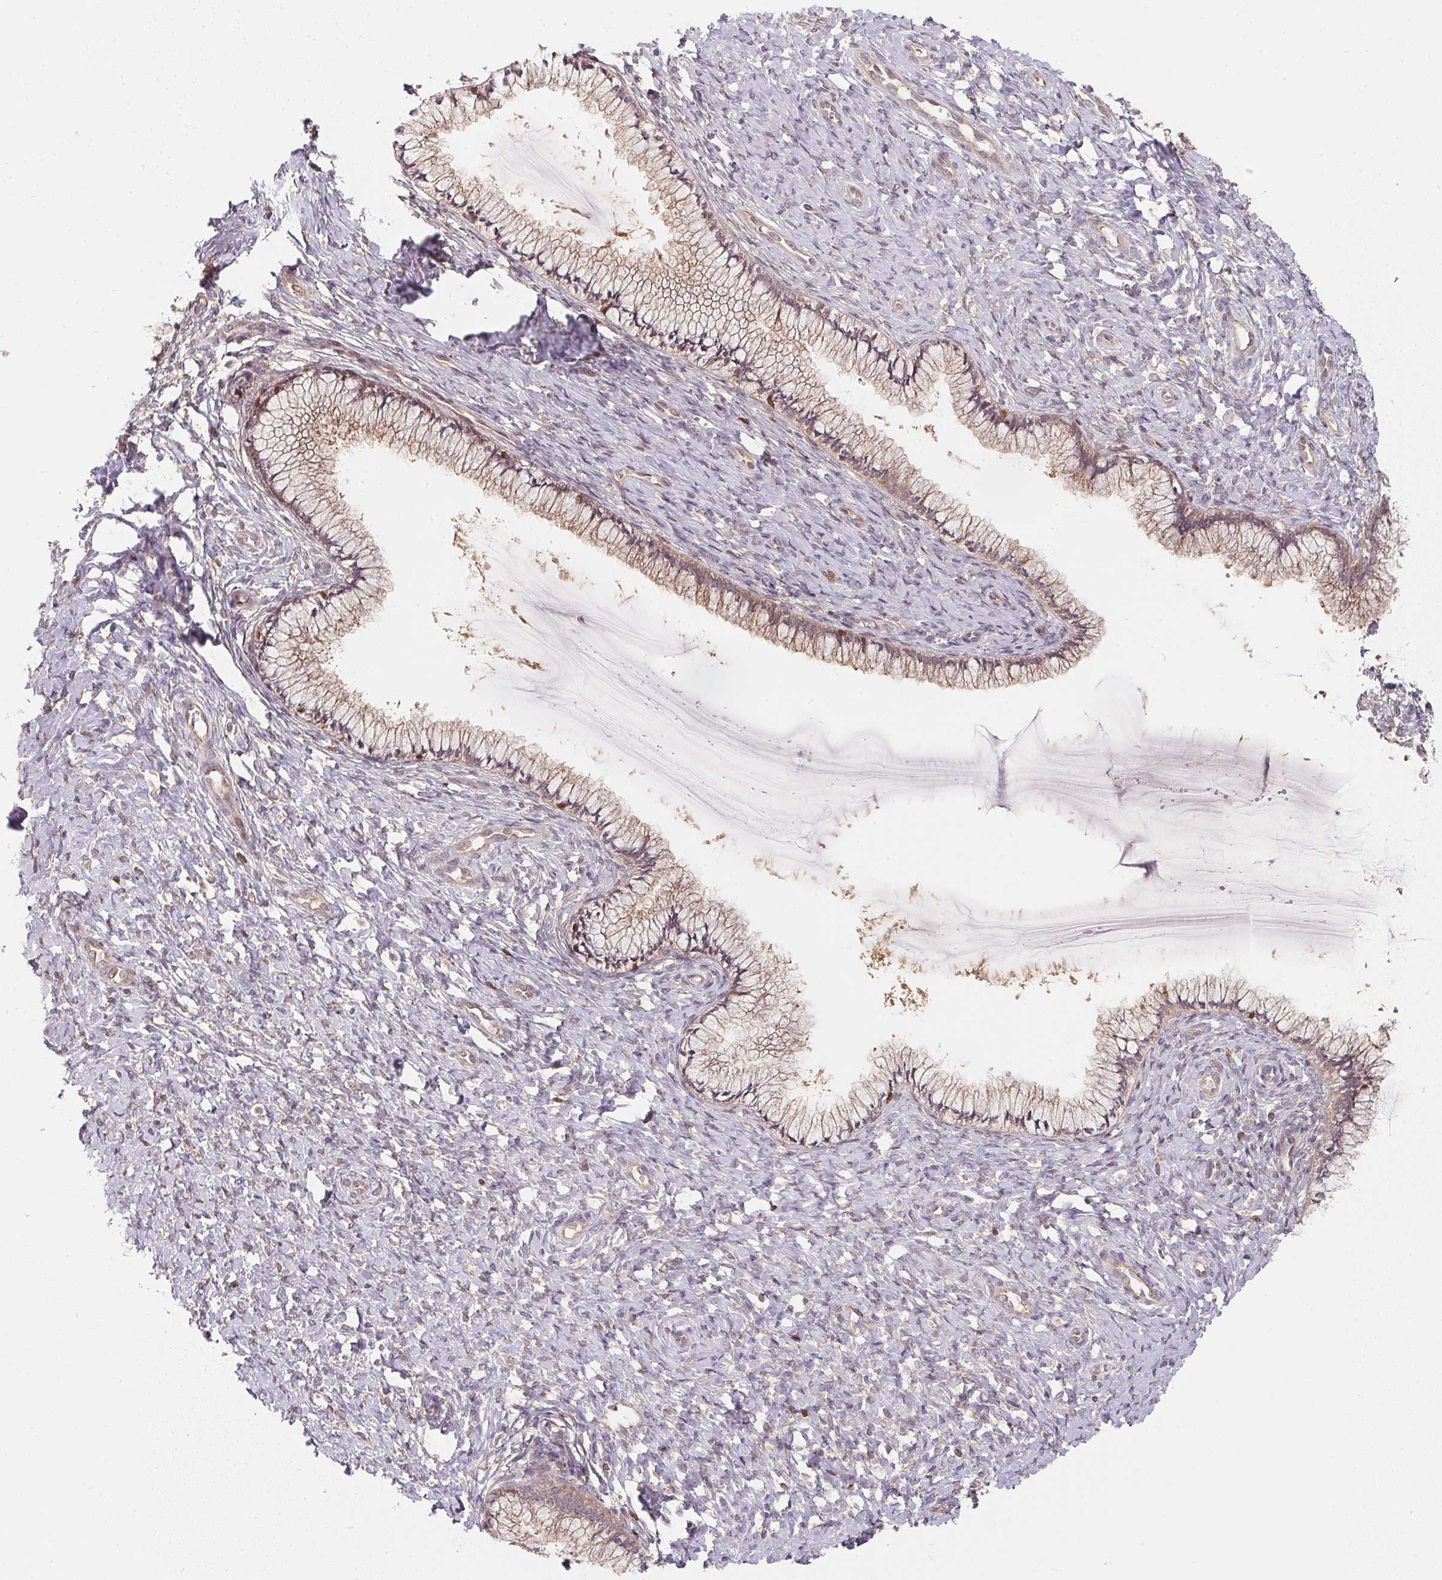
{"staining": {"intensity": "weak", "quantity": ">75%", "location": "cytoplasmic/membranous"}, "tissue": "cervix", "cell_type": "Glandular cells", "image_type": "normal", "snomed": [{"axis": "morphology", "description": "Normal tissue, NOS"}, {"axis": "topography", "description": "Cervix"}], "caption": "Cervix was stained to show a protein in brown. There is low levels of weak cytoplasmic/membranous staining in approximately >75% of glandular cells. (IHC, brightfield microscopy, high magnification).", "gene": "ANKRD13A", "patient": {"sex": "female", "age": 37}}